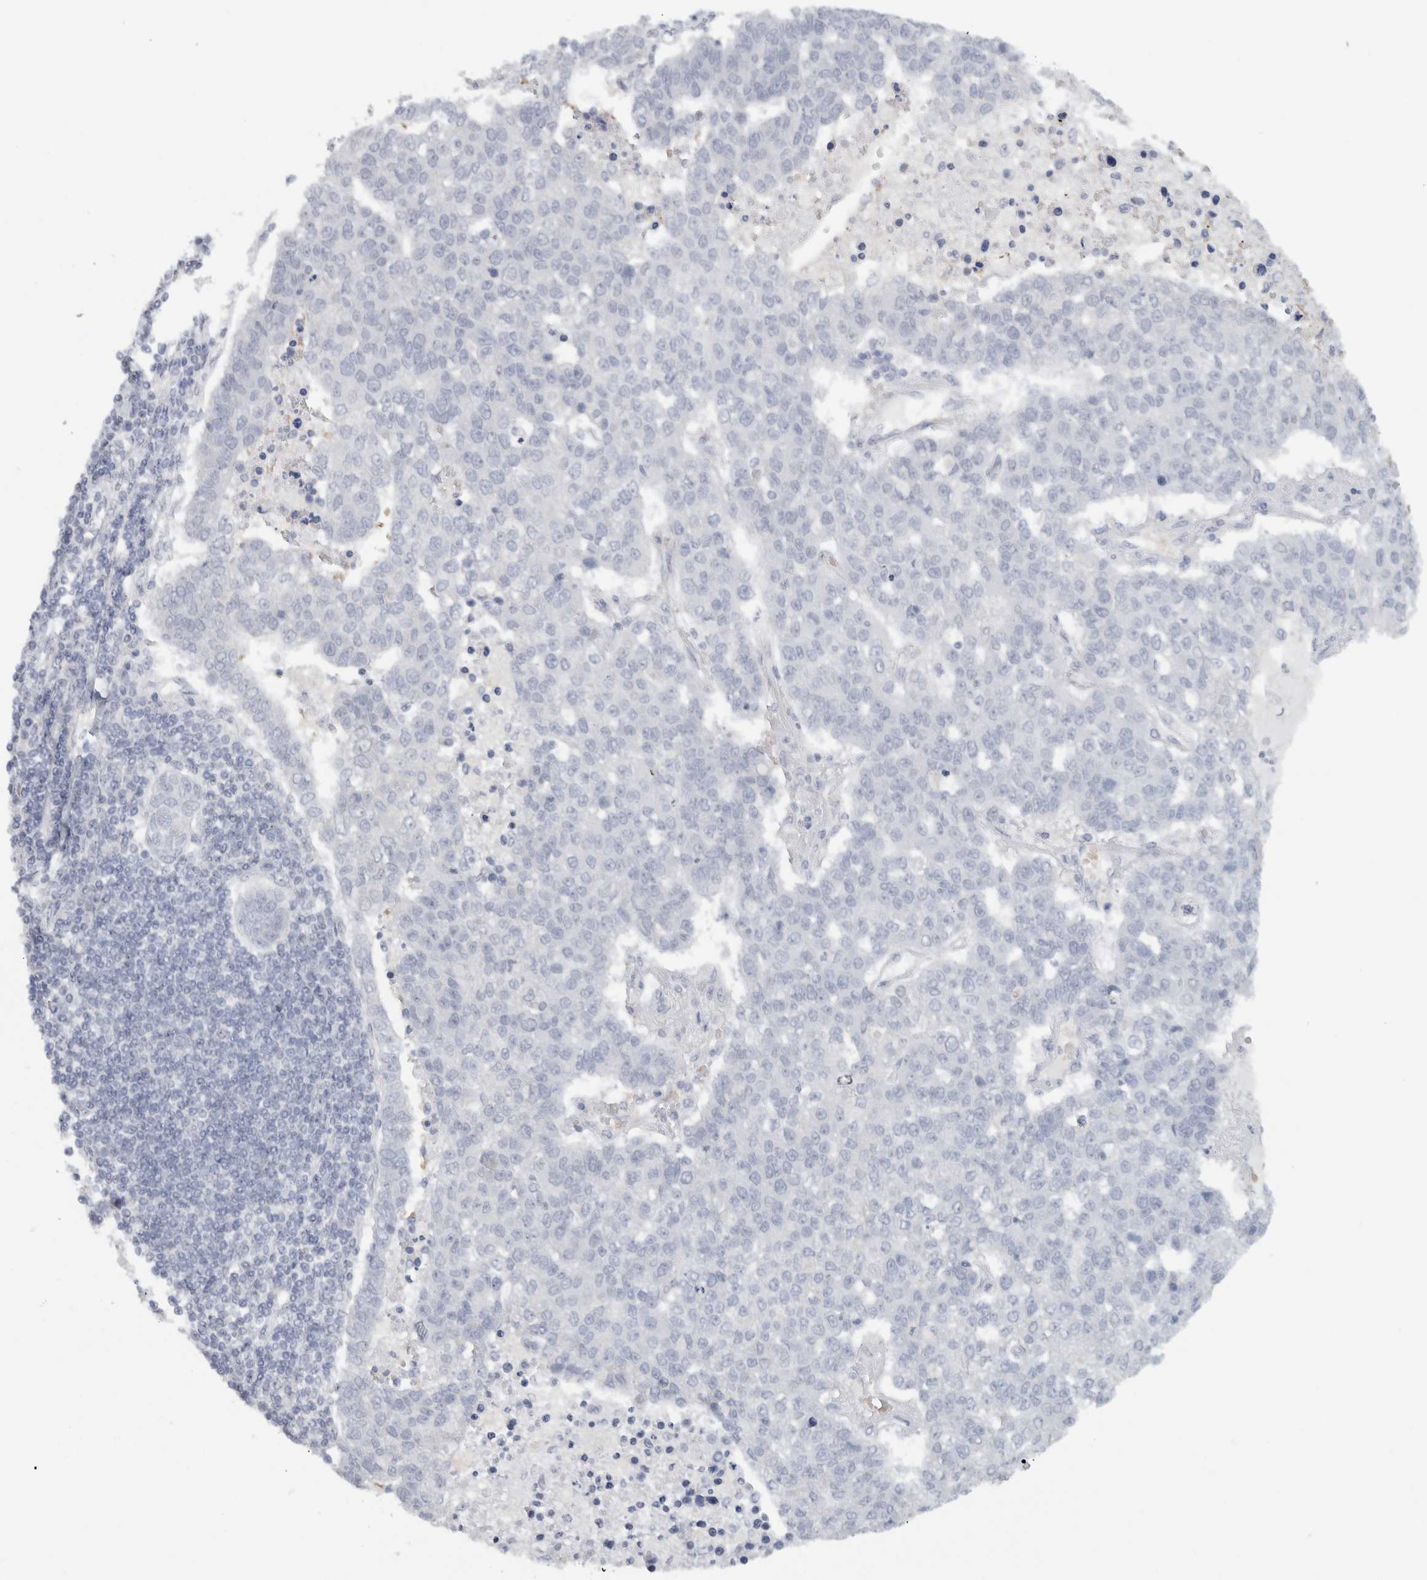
{"staining": {"intensity": "negative", "quantity": "none", "location": "none"}, "tissue": "pancreatic cancer", "cell_type": "Tumor cells", "image_type": "cancer", "snomed": [{"axis": "morphology", "description": "Adenocarcinoma, NOS"}, {"axis": "topography", "description": "Pancreas"}], "caption": "IHC histopathology image of adenocarcinoma (pancreatic) stained for a protein (brown), which demonstrates no positivity in tumor cells.", "gene": "FMR1NB", "patient": {"sex": "female", "age": 61}}